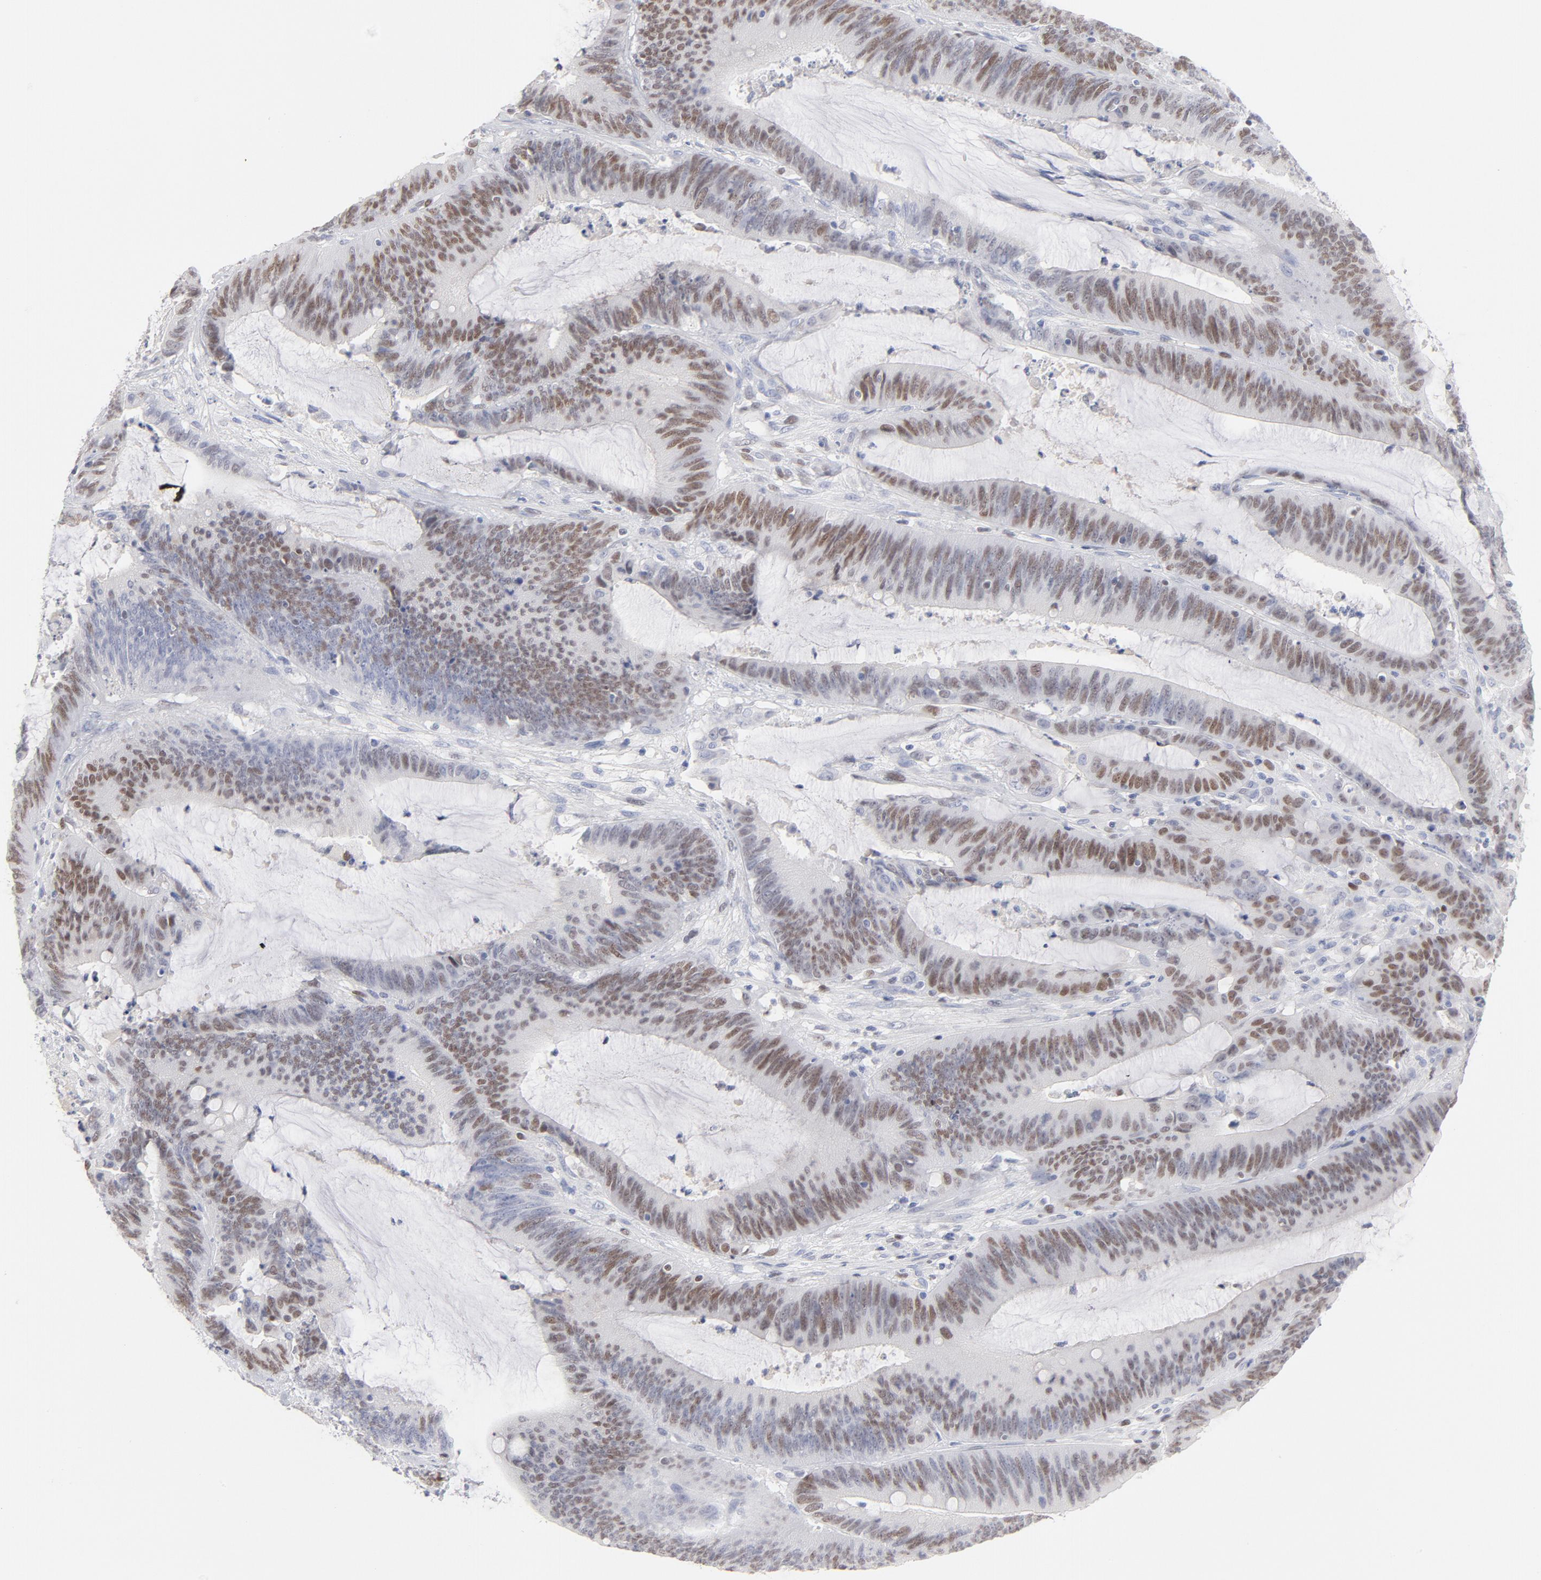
{"staining": {"intensity": "moderate", "quantity": ">75%", "location": "nuclear"}, "tissue": "colorectal cancer", "cell_type": "Tumor cells", "image_type": "cancer", "snomed": [{"axis": "morphology", "description": "Adenocarcinoma, NOS"}, {"axis": "topography", "description": "Rectum"}], "caption": "Moderate nuclear positivity for a protein is present in approximately >75% of tumor cells of adenocarcinoma (colorectal) using immunohistochemistry.", "gene": "MCM7", "patient": {"sex": "female", "age": 66}}